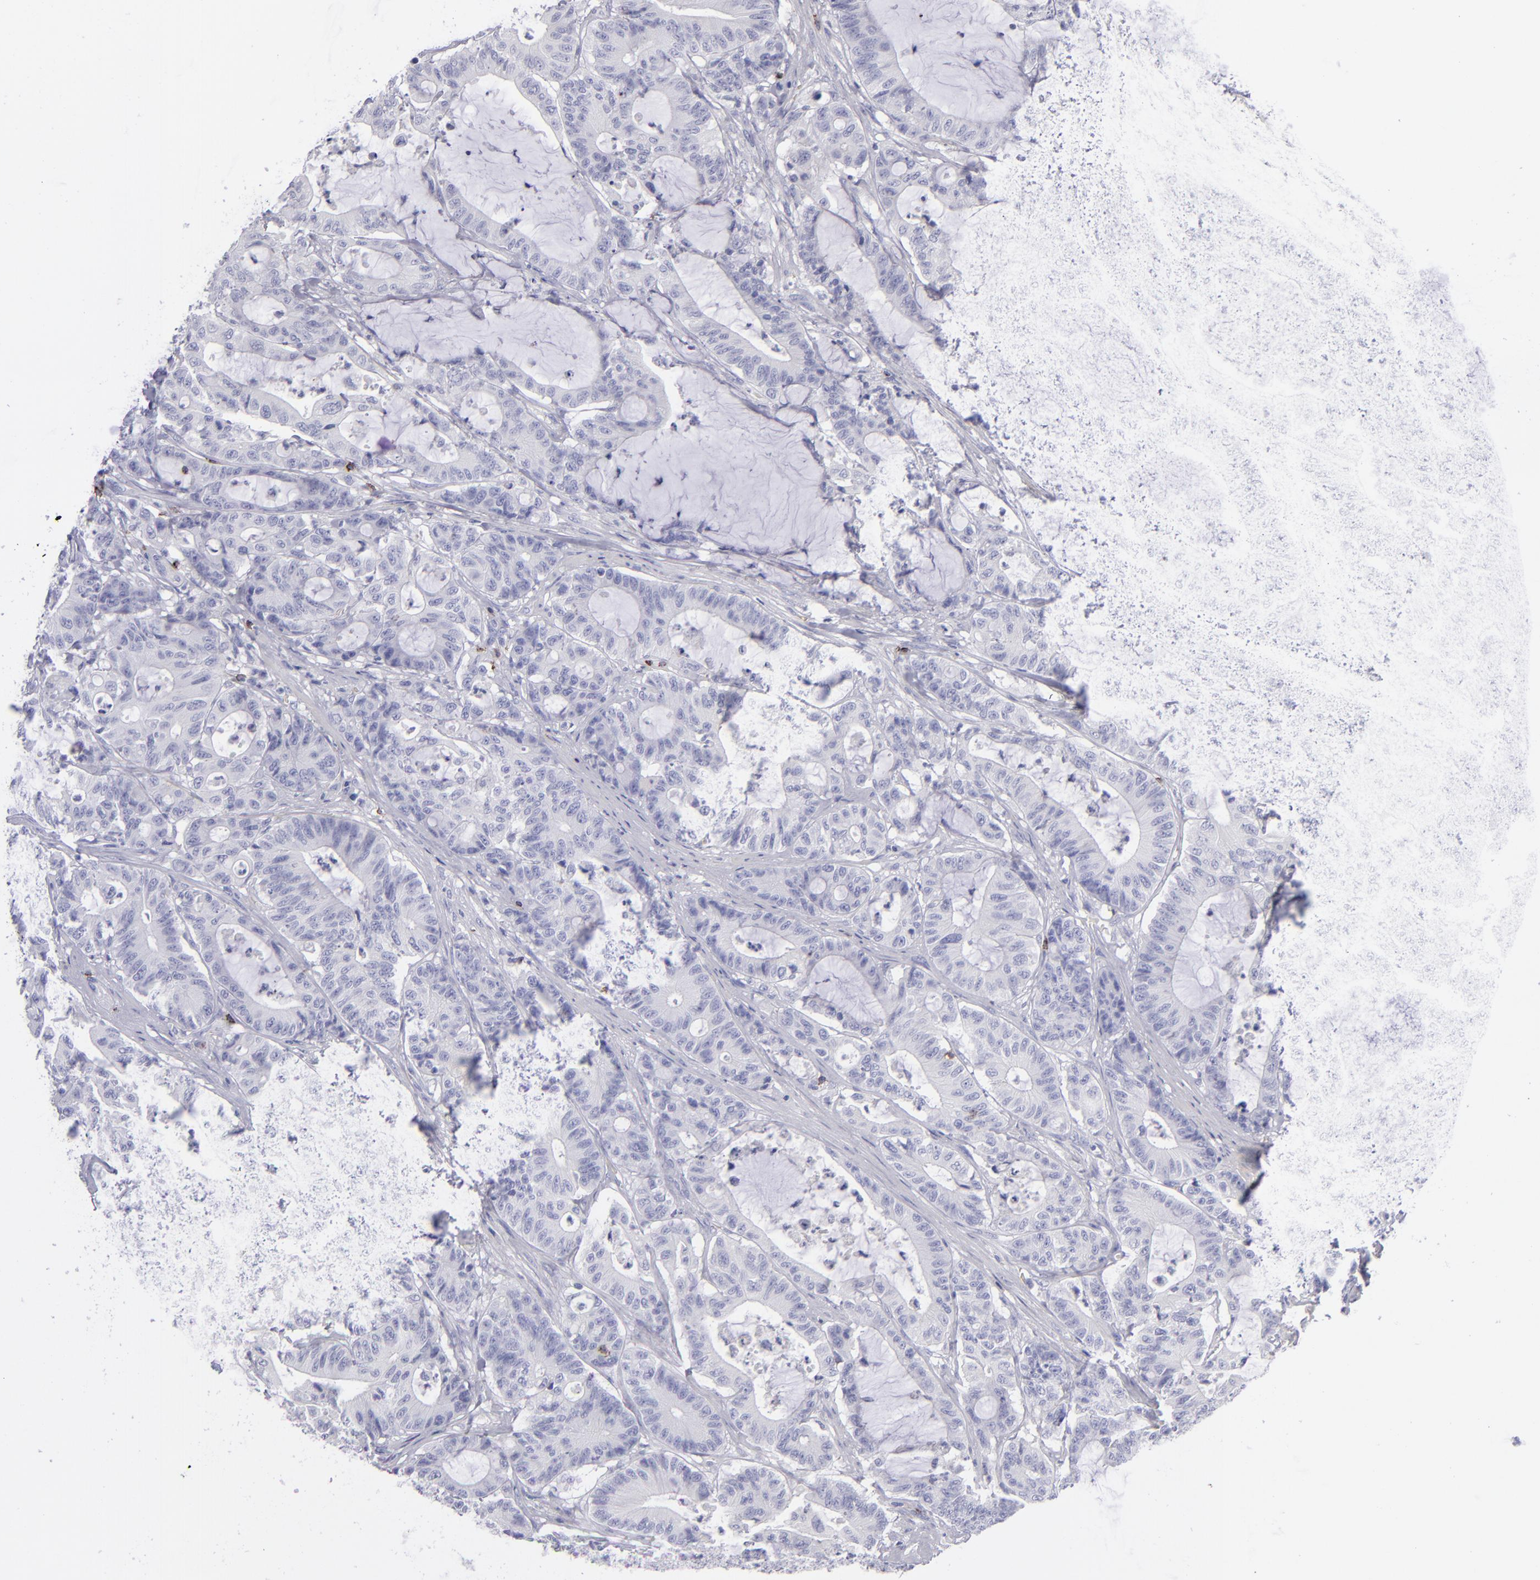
{"staining": {"intensity": "negative", "quantity": "none", "location": "none"}, "tissue": "colorectal cancer", "cell_type": "Tumor cells", "image_type": "cancer", "snomed": [{"axis": "morphology", "description": "Adenocarcinoma, NOS"}, {"axis": "topography", "description": "Colon"}], "caption": "Adenocarcinoma (colorectal) stained for a protein using immunohistochemistry (IHC) demonstrates no positivity tumor cells.", "gene": "CD2", "patient": {"sex": "female", "age": 84}}